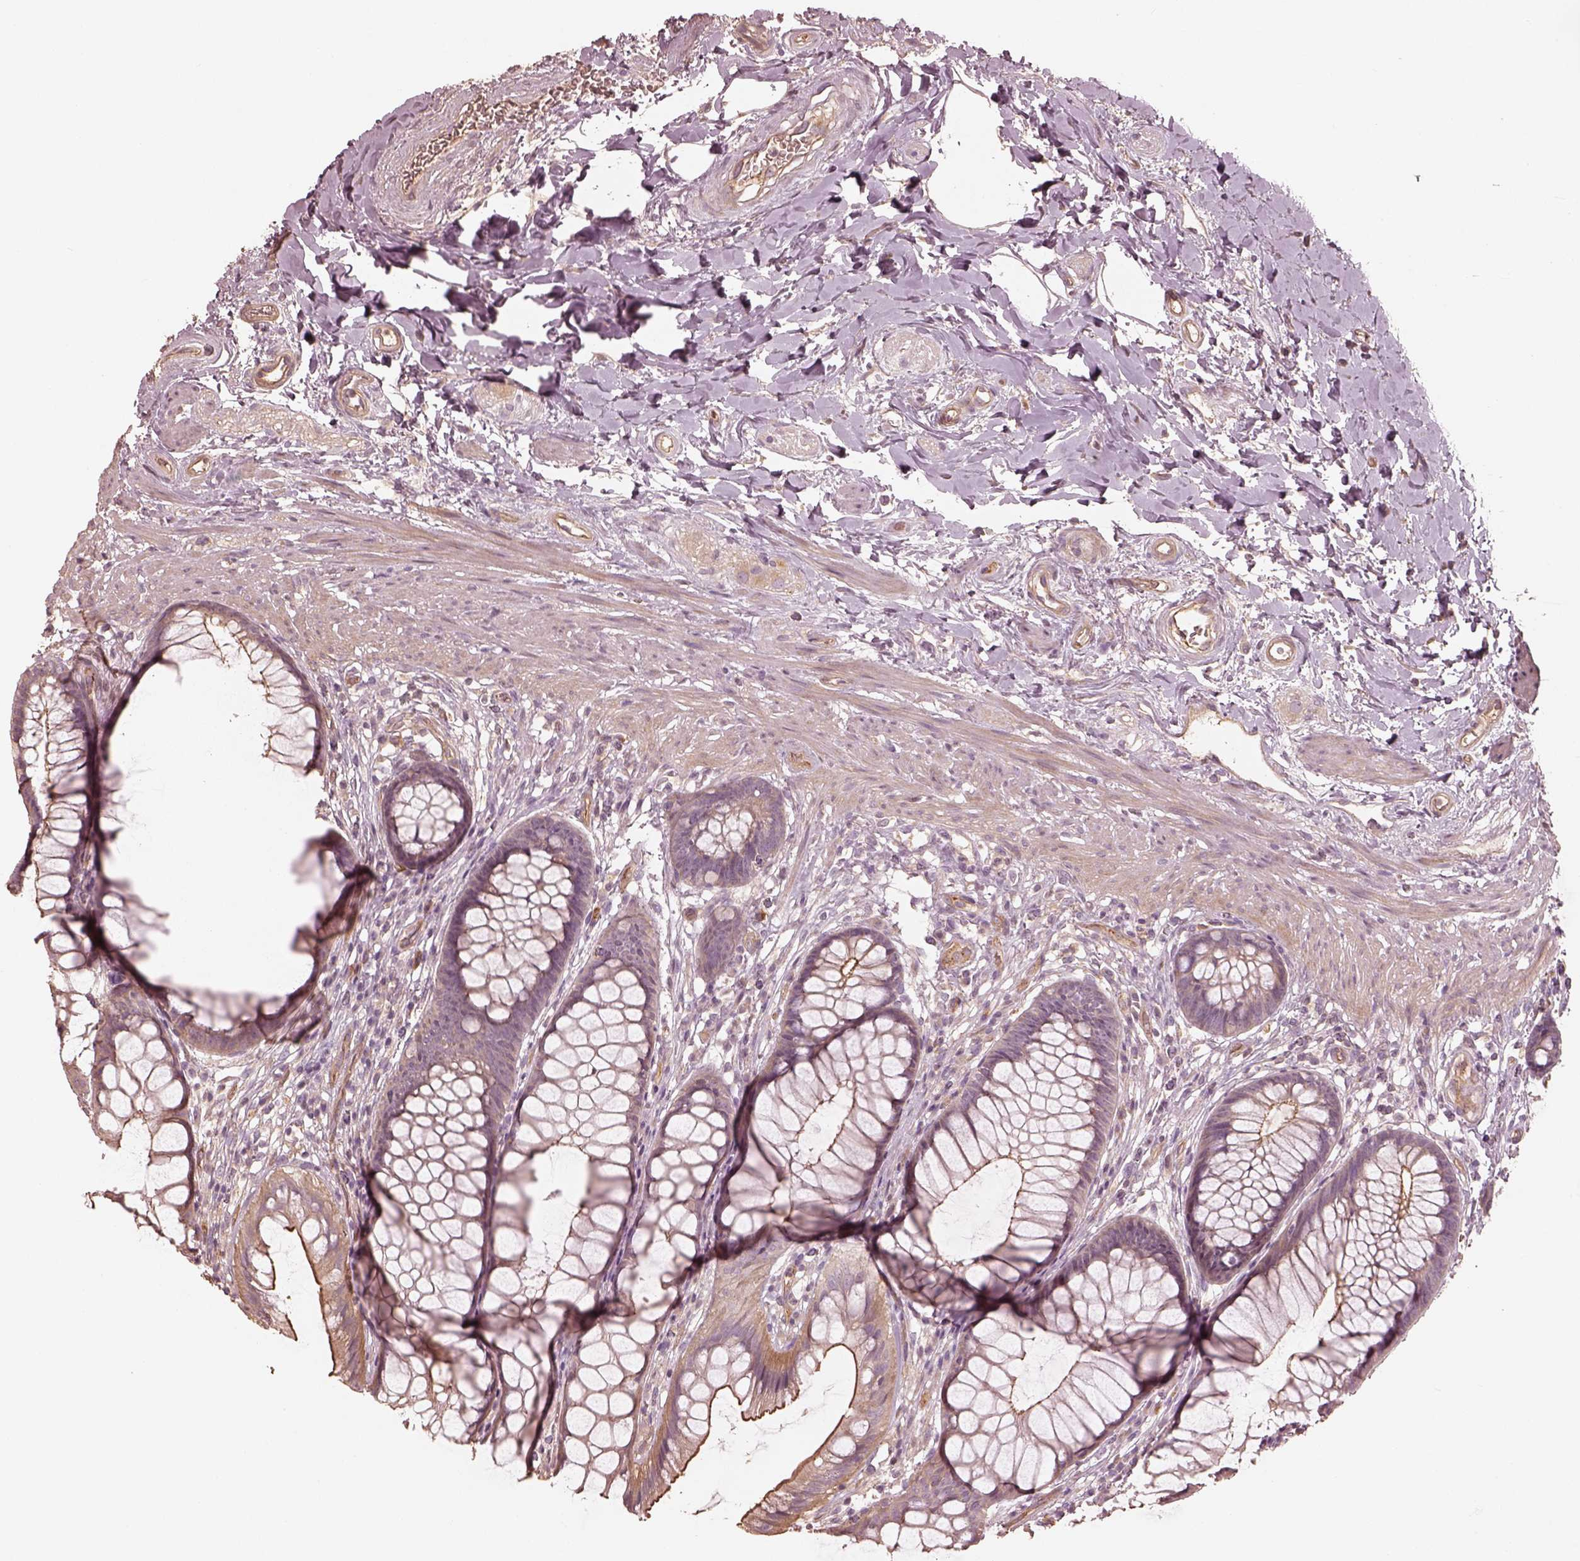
{"staining": {"intensity": "strong", "quantity": "<25%", "location": "cytoplasmic/membranous"}, "tissue": "rectum", "cell_type": "Glandular cells", "image_type": "normal", "snomed": [{"axis": "morphology", "description": "Normal tissue, NOS"}, {"axis": "topography", "description": "Smooth muscle"}, {"axis": "topography", "description": "Rectum"}], "caption": "Normal rectum was stained to show a protein in brown. There is medium levels of strong cytoplasmic/membranous positivity in approximately <25% of glandular cells. (IHC, brightfield microscopy, high magnification).", "gene": "OTOGL", "patient": {"sex": "male", "age": 53}}